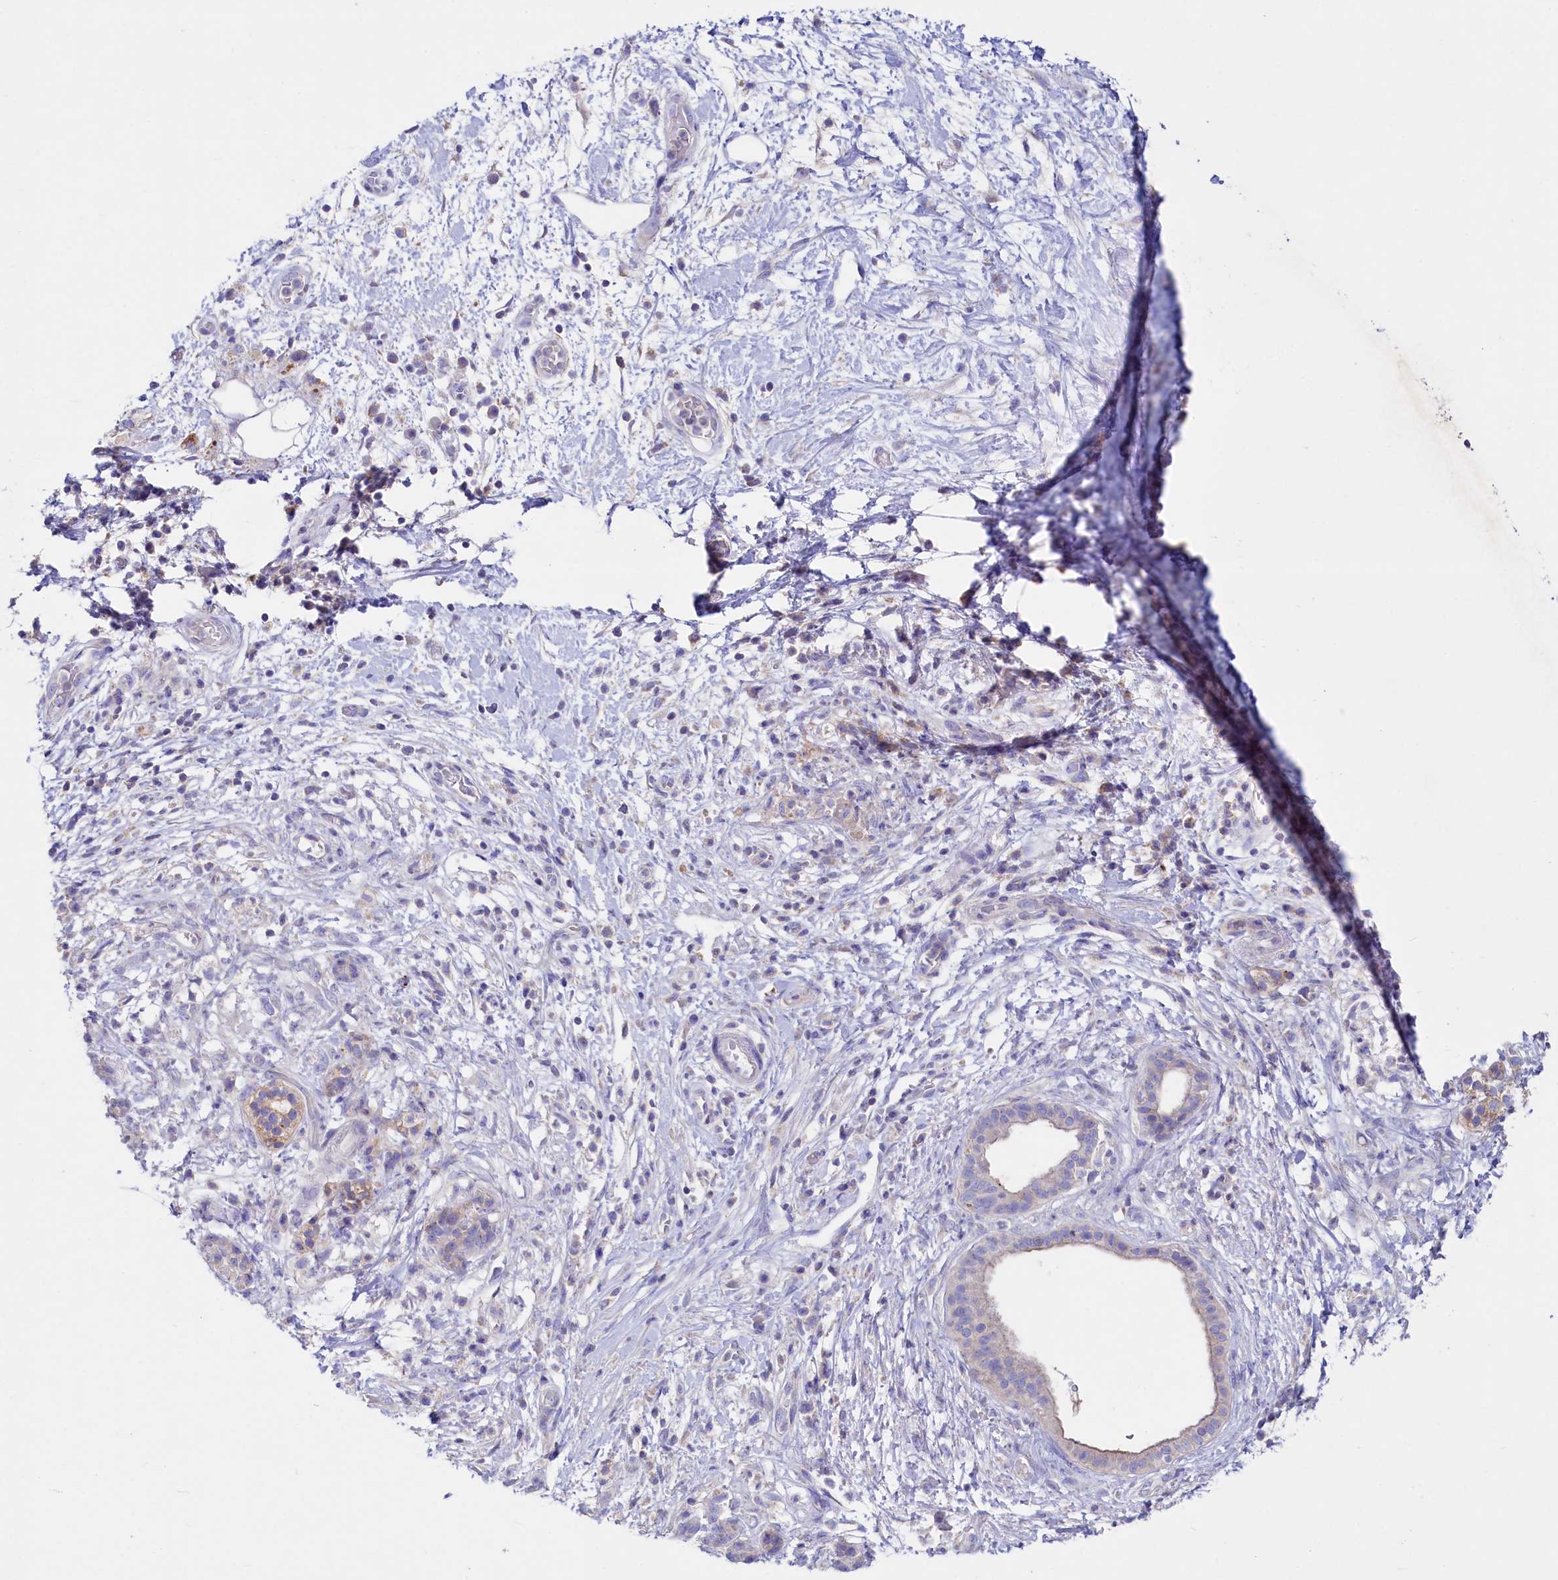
{"staining": {"intensity": "moderate", "quantity": "<25%", "location": "cytoplasmic/membranous"}, "tissue": "pancreatic cancer", "cell_type": "Tumor cells", "image_type": "cancer", "snomed": [{"axis": "morphology", "description": "Adenocarcinoma, NOS"}, {"axis": "topography", "description": "Pancreas"}], "caption": "Protein staining by immunohistochemistry (IHC) displays moderate cytoplasmic/membranous staining in about <25% of tumor cells in pancreatic adenocarcinoma.", "gene": "VPS26B", "patient": {"sex": "female", "age": 73}}